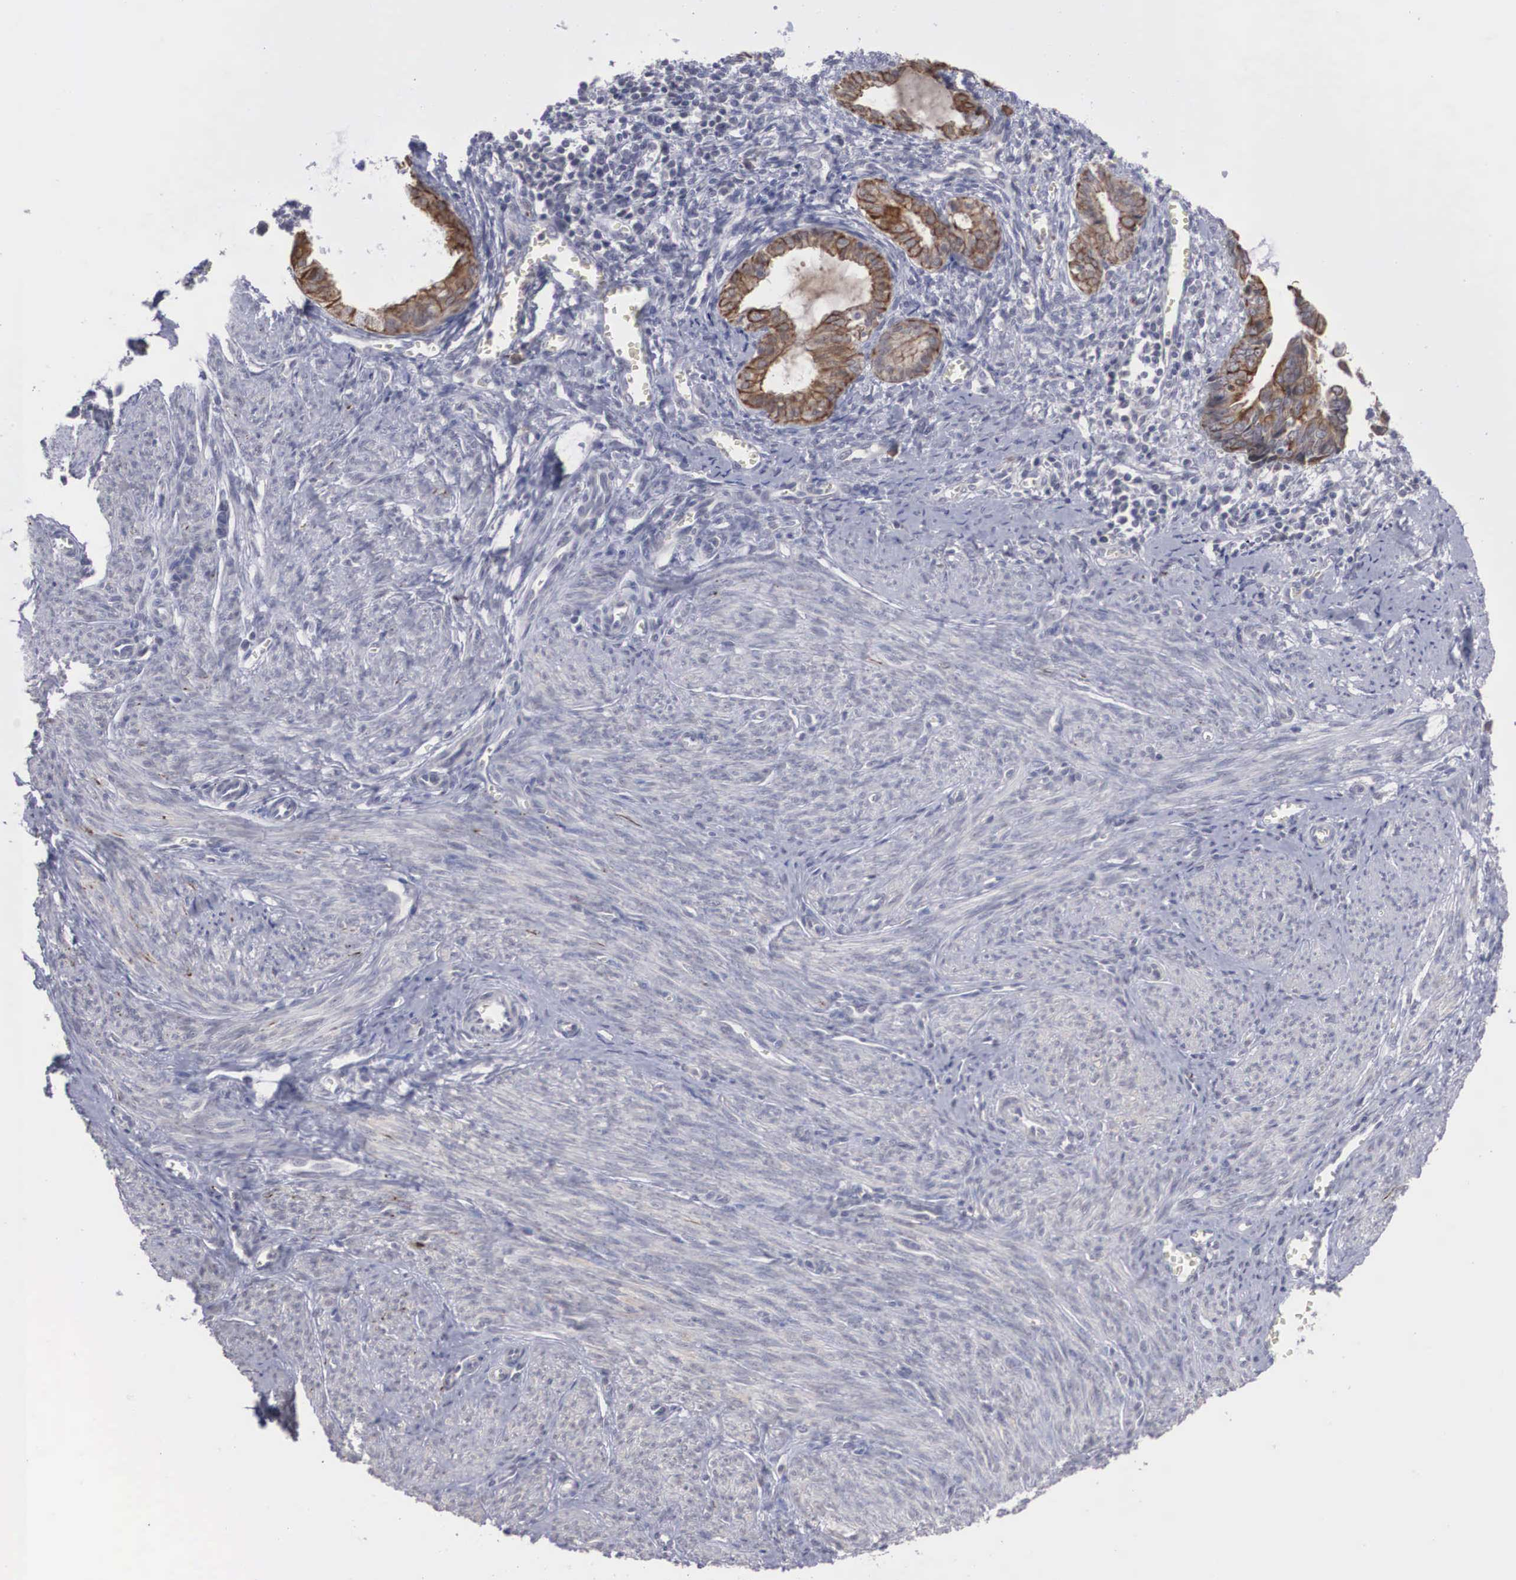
{"staining": {"intensity": "moderate", "quantity": "25%-75%", "location": "cytoplasmic/membranous"}, "tissue": "endometrial cancer", "cell_type": "Tumor cells", "image_type": "cancer", "snomed": [{"axis": "morphology", "description": "Adenocarcinoma, NOS"}, {"axis": "topography", "description": "Endometrium"}], "caption": "Endometrial cancer tissue shows moderate cytoplasmic/membranous positivity in approximately 25%-75% of tumor cells, visualized by immunohistochemistry.", "gene": "WDR89", "patient": {"sex": "female", "age": 75}}